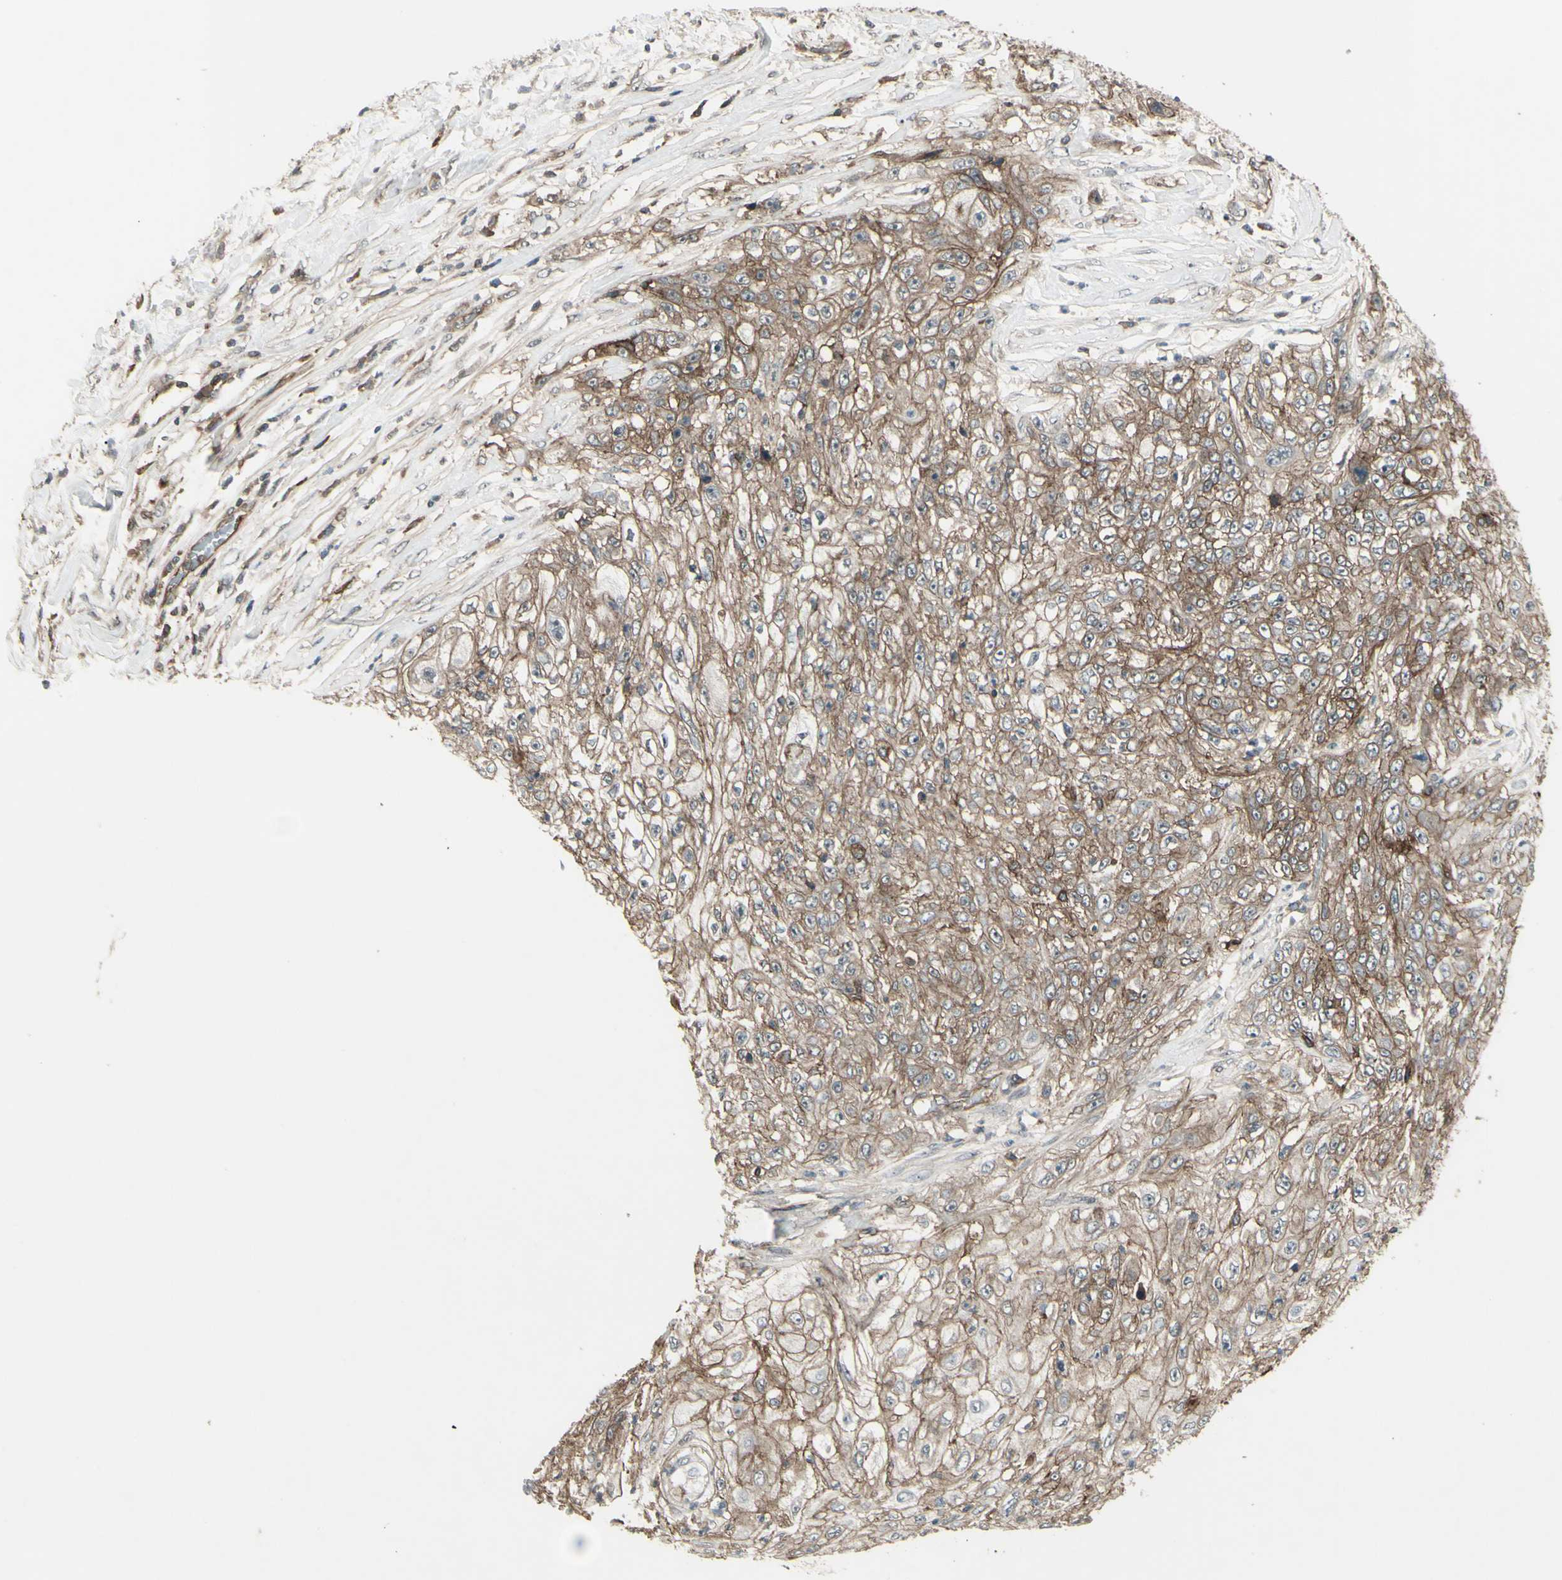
{"staining": {"intensity": "strong", "quantity": ">75%", "location": "cytoplasmic/membranous"}, "tissue": "lung cancer", "cell_type": "Tumor cells", "image_type": "cancer", "snomed": [{"axis": "morphology", "description": "Inflammation, NOS"}, {"axis": "morphology", "description": "Squamous cell carcinoma, NOS"}, {"axis": "topography", "description": "Lymph node"}, {"axis": "topography", "description": "Soft tissue"}, {"axis": "topography", "description": "Lung"}], "caption": "DAB immunohistochemical staining of human lung cancer displays strong cytoplasmic/membranous protein staining in about >75% of tumor cells.", "gene": "FXYD5", "patient": {"sex": "male", "age": 66}}